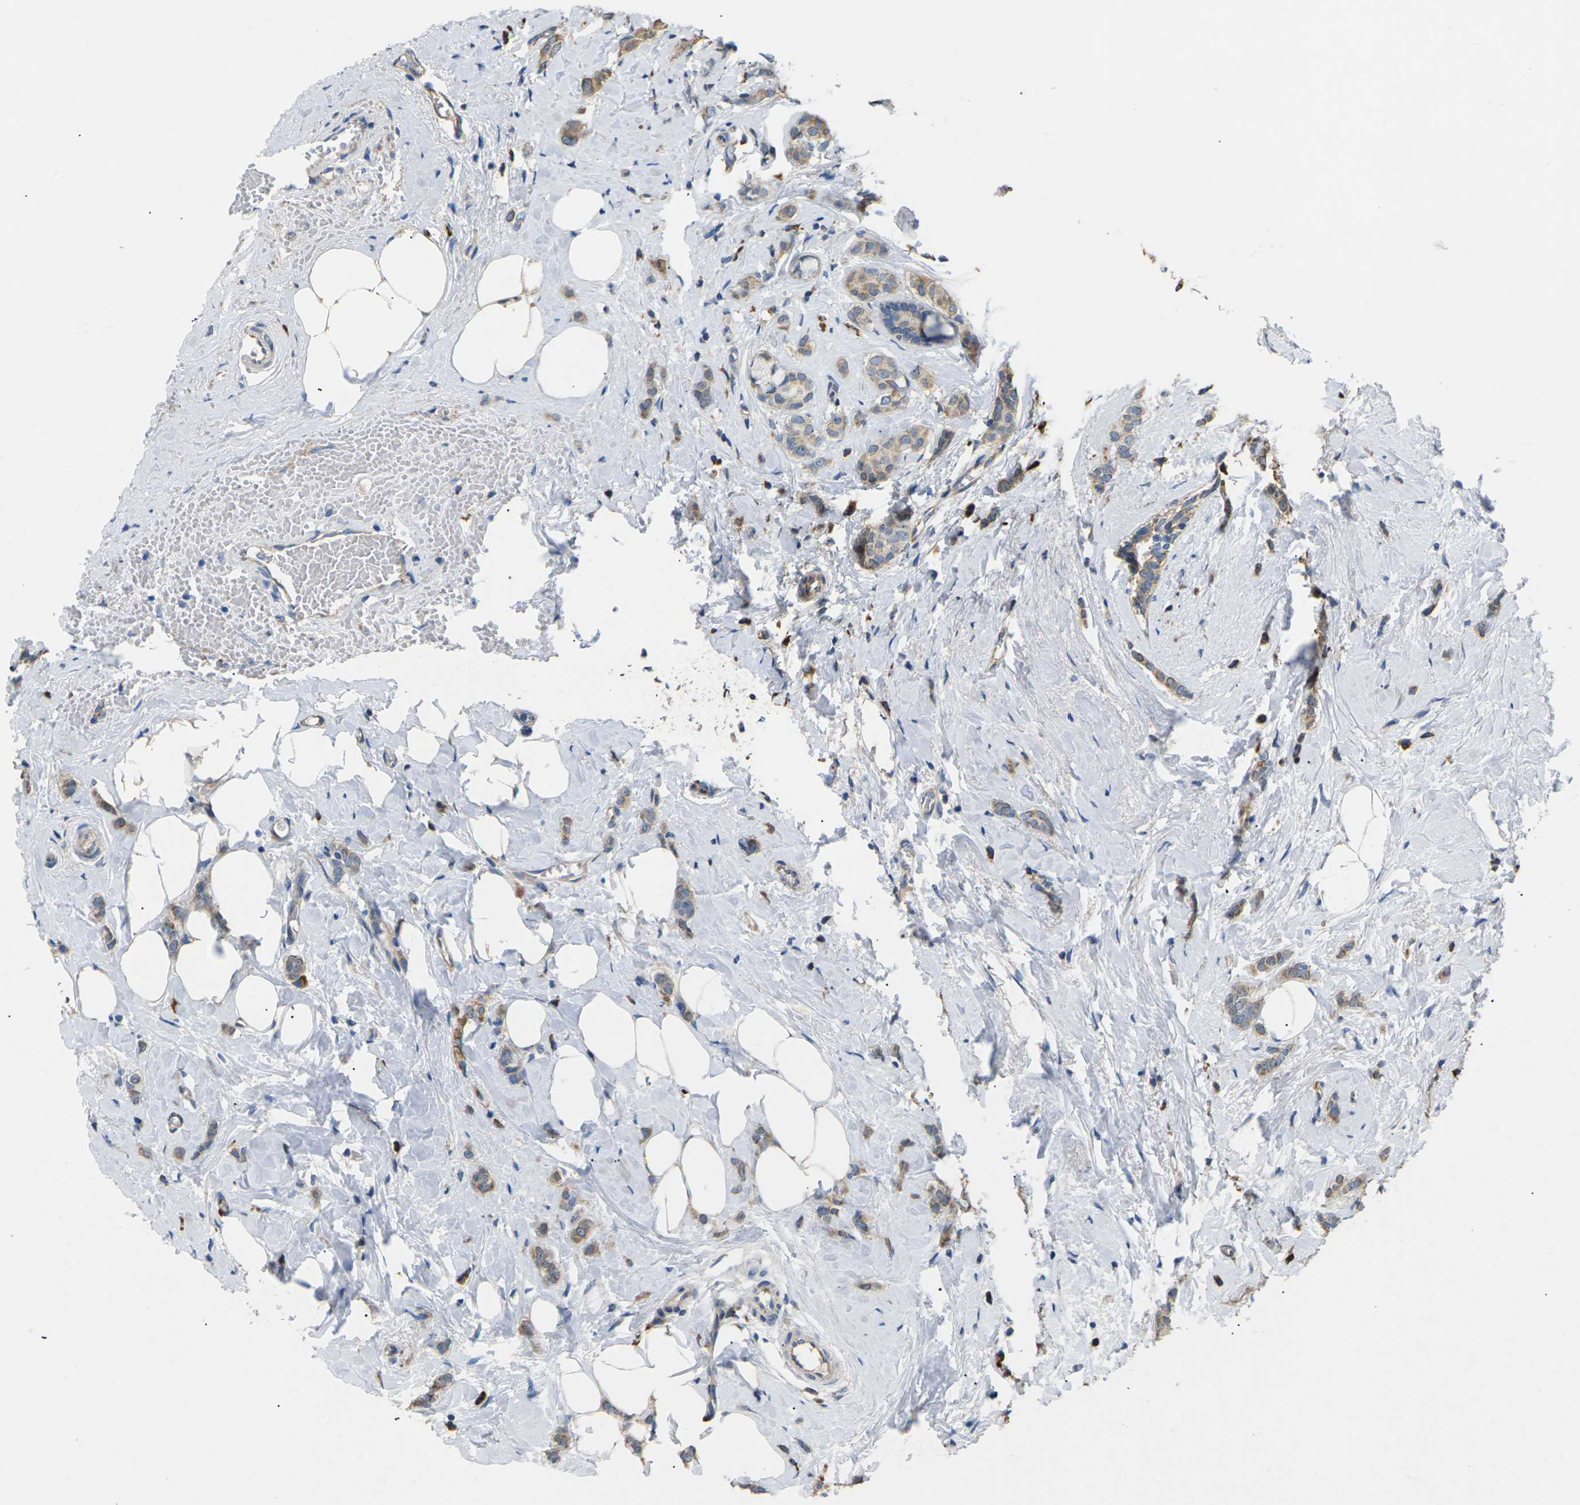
{"staining": {"intensity": "moderate", "quantity": ">75%", "location": "cytoplasmic/membranous"}, "tissue": "breast cancer", "cell_type": "Tumor cells", "image_type": "cancer", "snomed": [{"axis": "morphology", "description": "Lobular carcinoma"}, {"axis": "topography", "description": "Breast"}], "caption": "This histopathology image displays IHC staining of breast cancer, with medium moderate cytoplasmic/membranous expression in about >75% of tumor cells.", "gene": "KLHDC8B", "patient": {"sex": "female", "age": 60}}